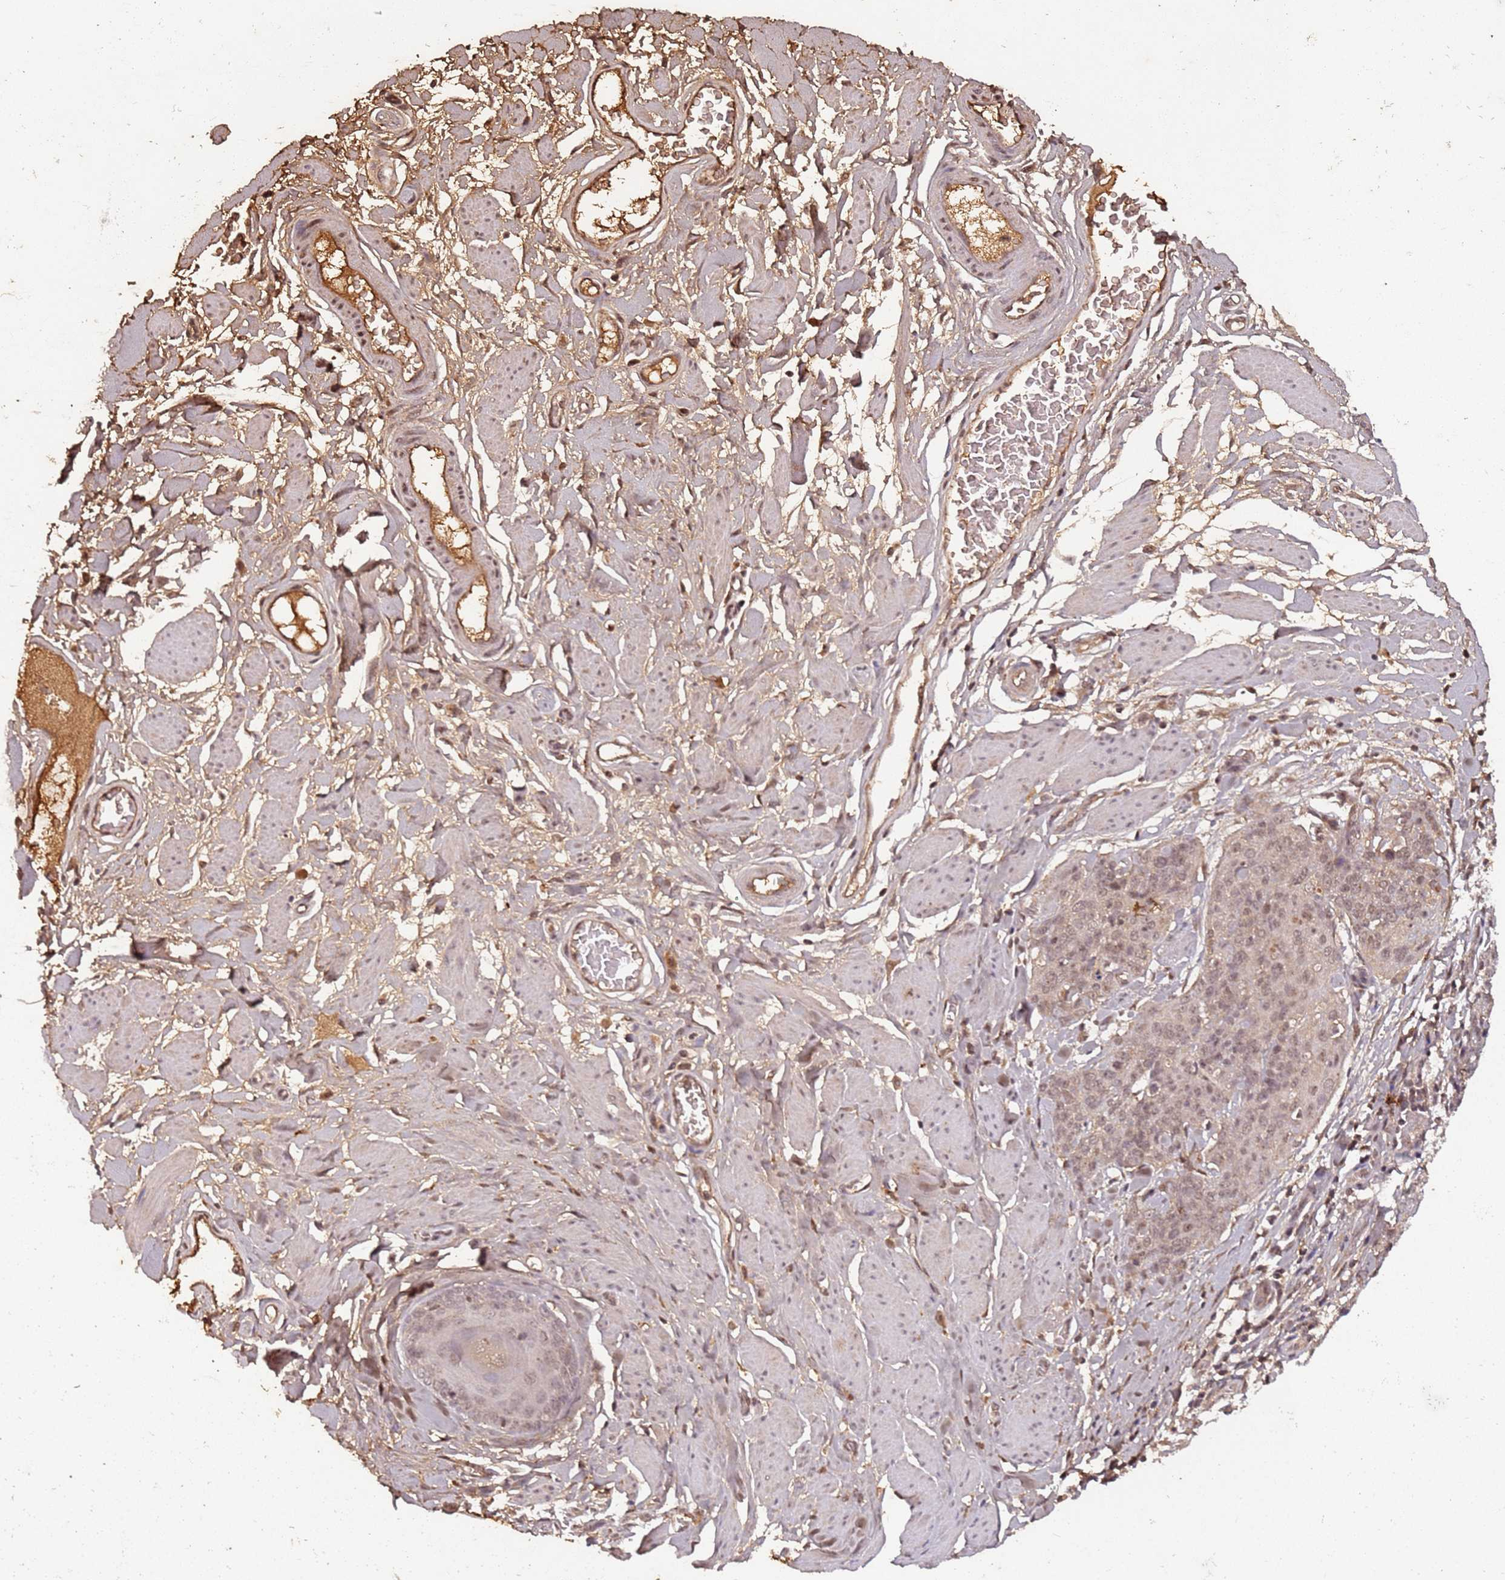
{"staining": {"intensity": "weak", "quantity": ">75%", "location": "nuclear"}, "tissue": "skin cancer", "cell_type": "Tumor cells", "image_type": "cancer", "snomed": [{"axis": "morphology", "description": "Squamous cell carcinoma, NOS"}, {"axis": "topography", "description": "Skin"}, {"axis": "topography", "description": "Vulva"}], "caption": "Skin squamous cell carcinoma stained for a protein (brown) exhibits weak nuclear positive staining in approximately >75% of tumor cells.", "gene": "COL1A2", "patient": {"sex": "female", "age": 85}}